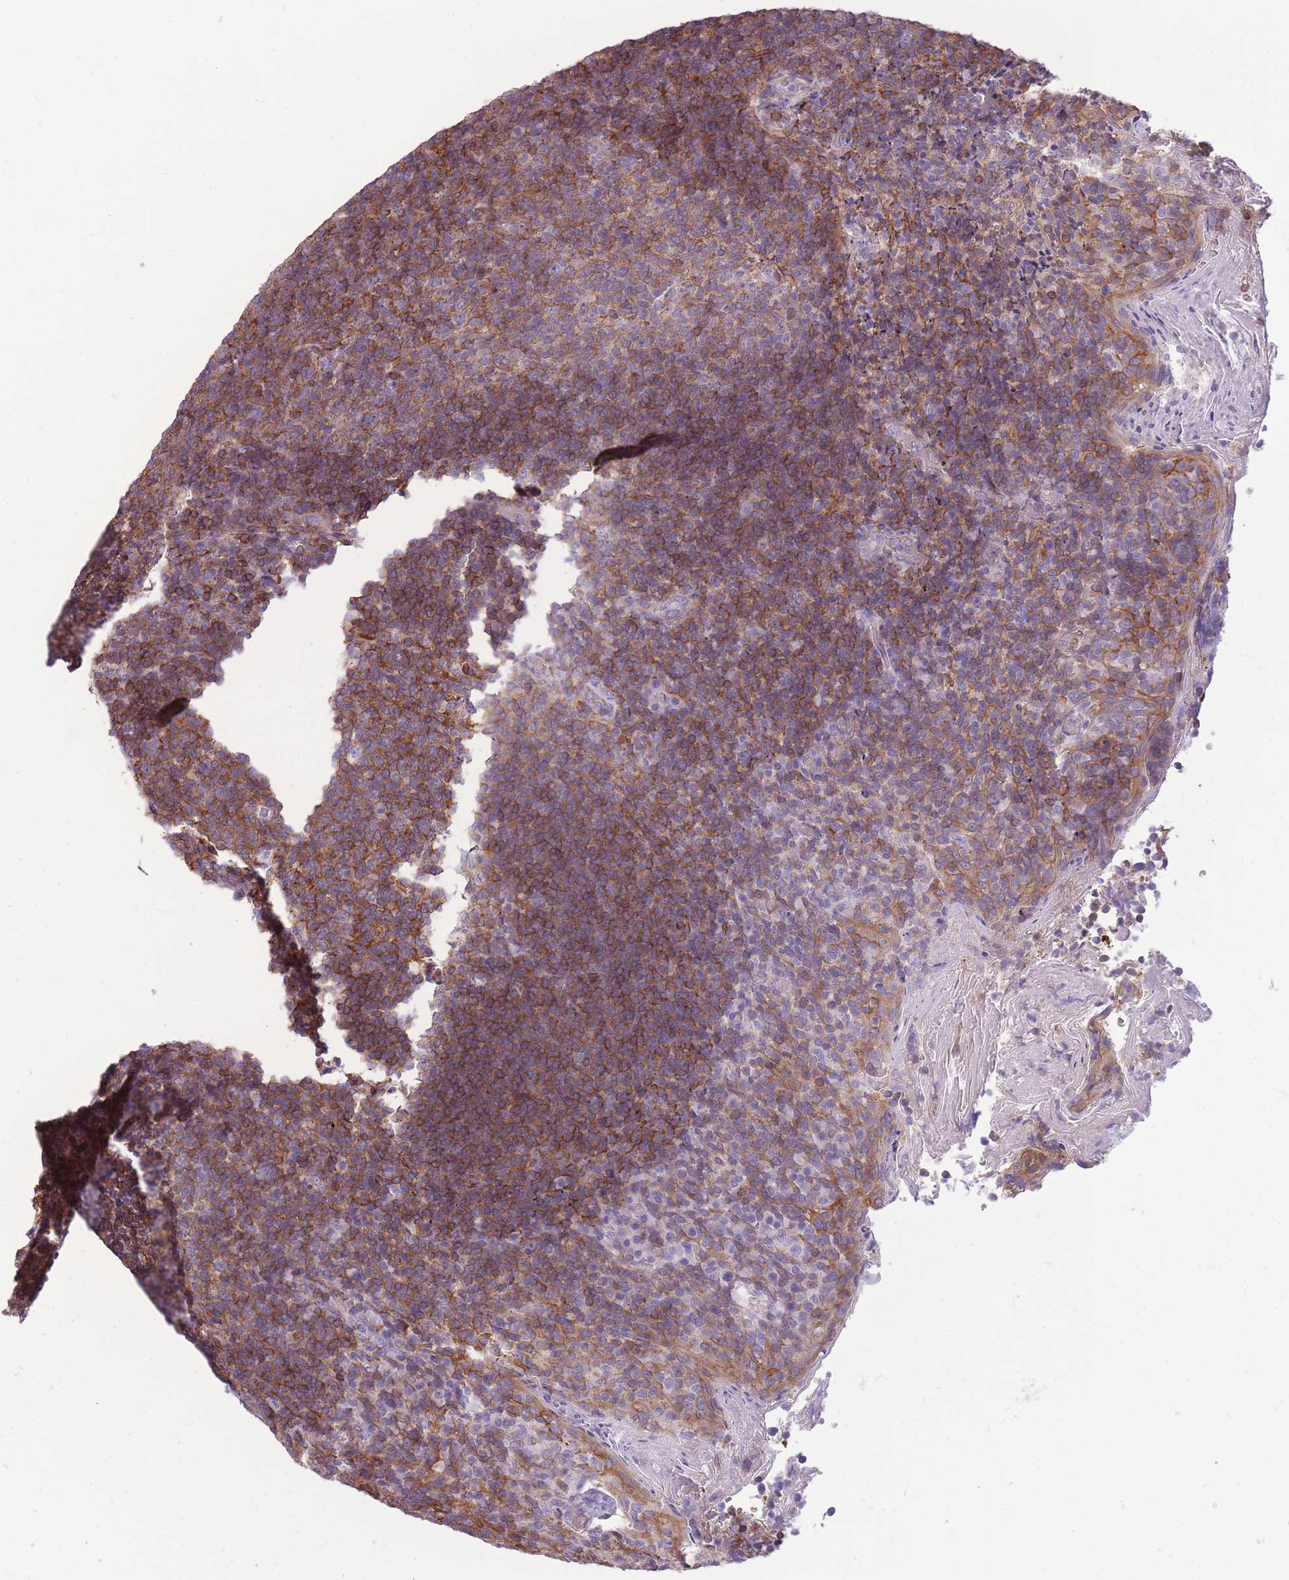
{"staining": {"intensity": "moderate", "quantity": "25%-75%", "location": "cytoplasmic/membranous"}, "tissue": "tonsil", "cell_type": "Germinal center cells", "image_type": "normal", "snomed": [{"axis": "morphology", "description": "Normal tissue, NOS"}, {"axis": "topography", "description": "Tonsil"}], "caption": "Normal tonsil exhibits moderate cytoplasmic/membranous expression in about 25%-75% of germinal center cells, visualized by immunohistochemistry.", "gene": "ADD1", "patient": {"sex": "female", "age": 10}}